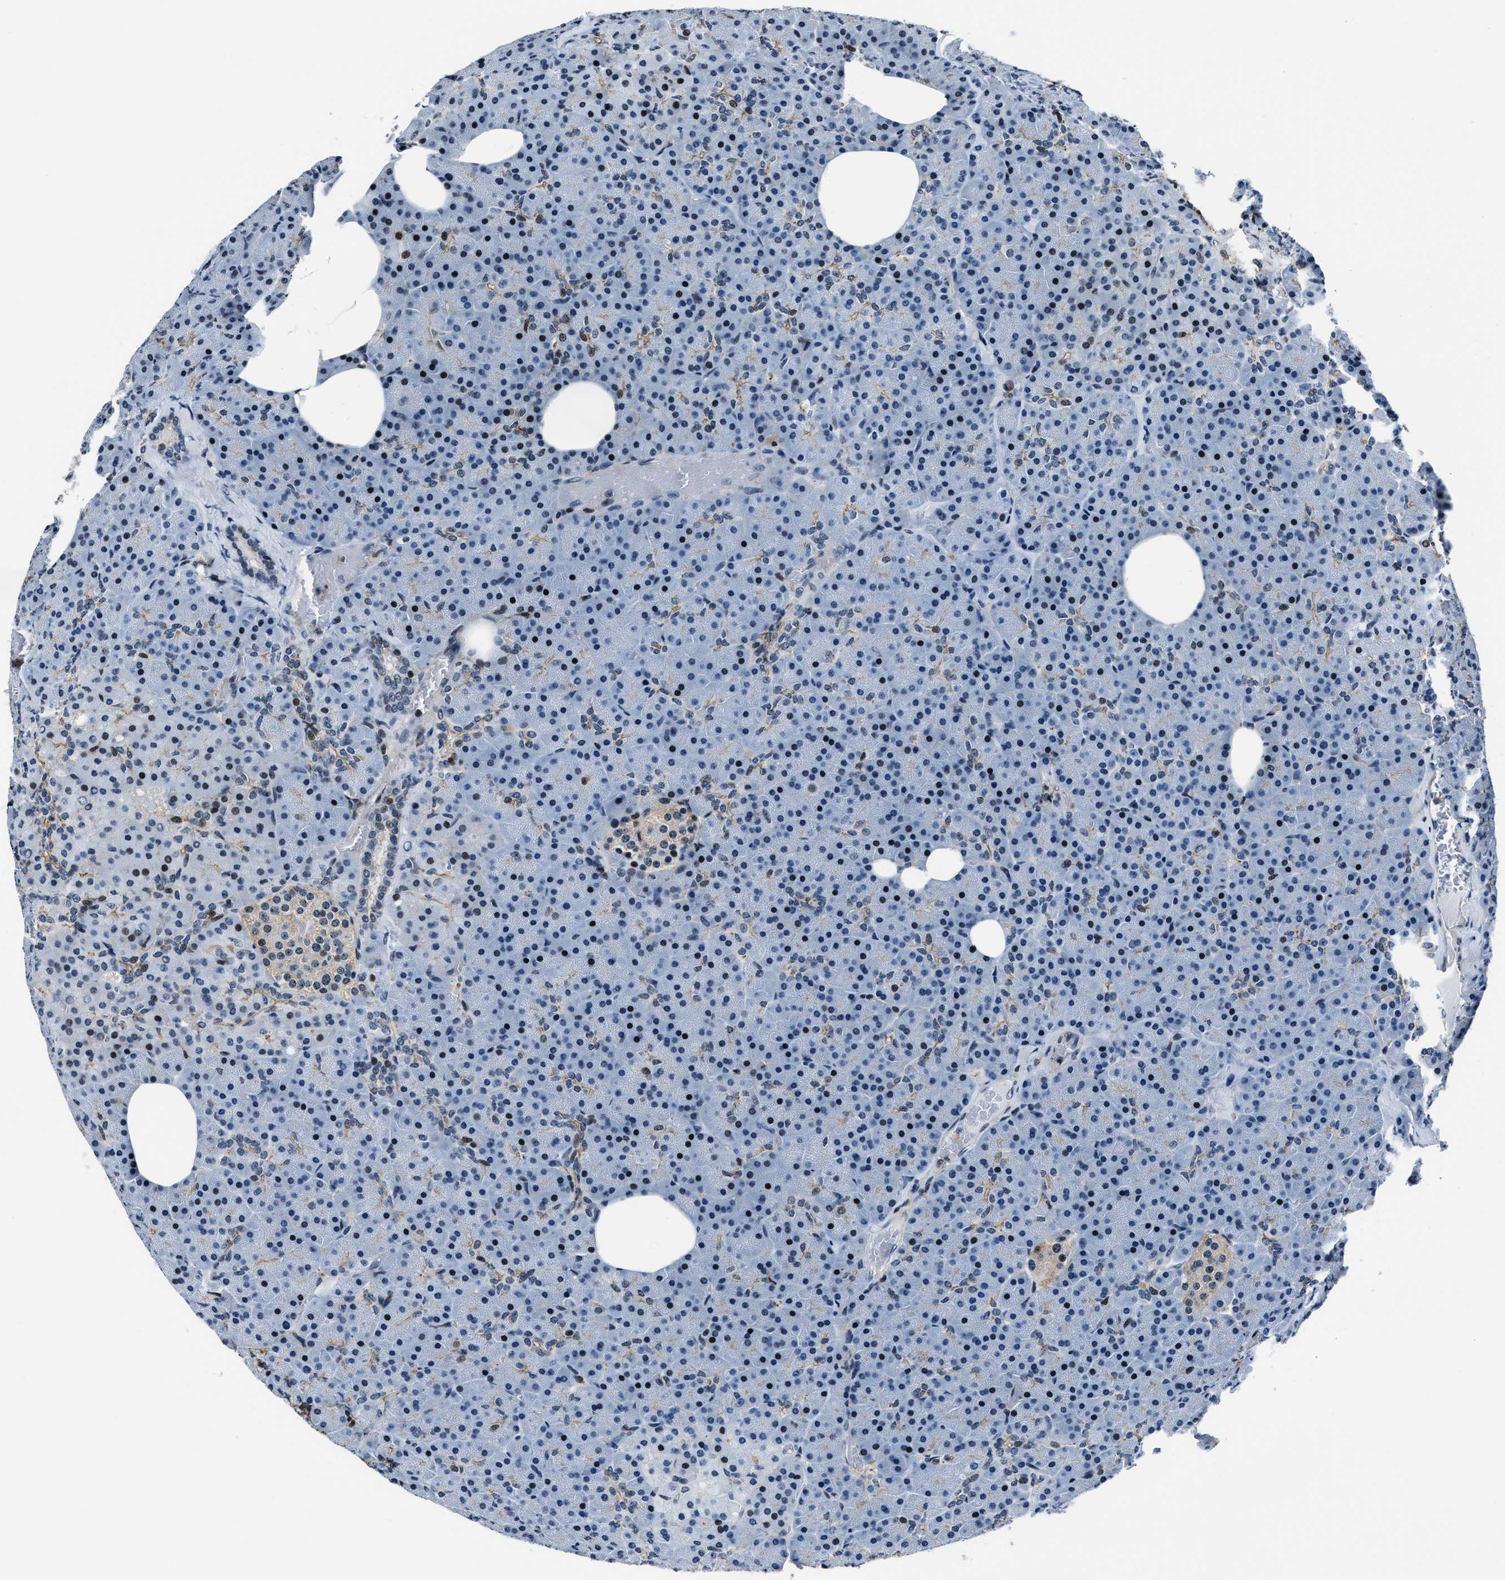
{"staining": {"intensity": "moderate", "quantity": "<25%", "location": "nuclear"}, "tissue": "pancreas", "cell_type": "Exocrine glandular cells", "image_type": "normal", "snomed": [{"axis": "morphology", "description": "Normal tissue, NOS"}, {"axis": "morphology", "description": "Carcinoid, malignant, NOS"}, {"axis": "topography", "description": "Pancreas"}], "caption": "The image reveals immunohistochemical staining of unremarkable pancreas. There is moderate nuclear positivity is appreciated in about <25% of exocrine glandular cells.", "gene": "PPIE", "patient": {"sex": "female", "age": 35}}